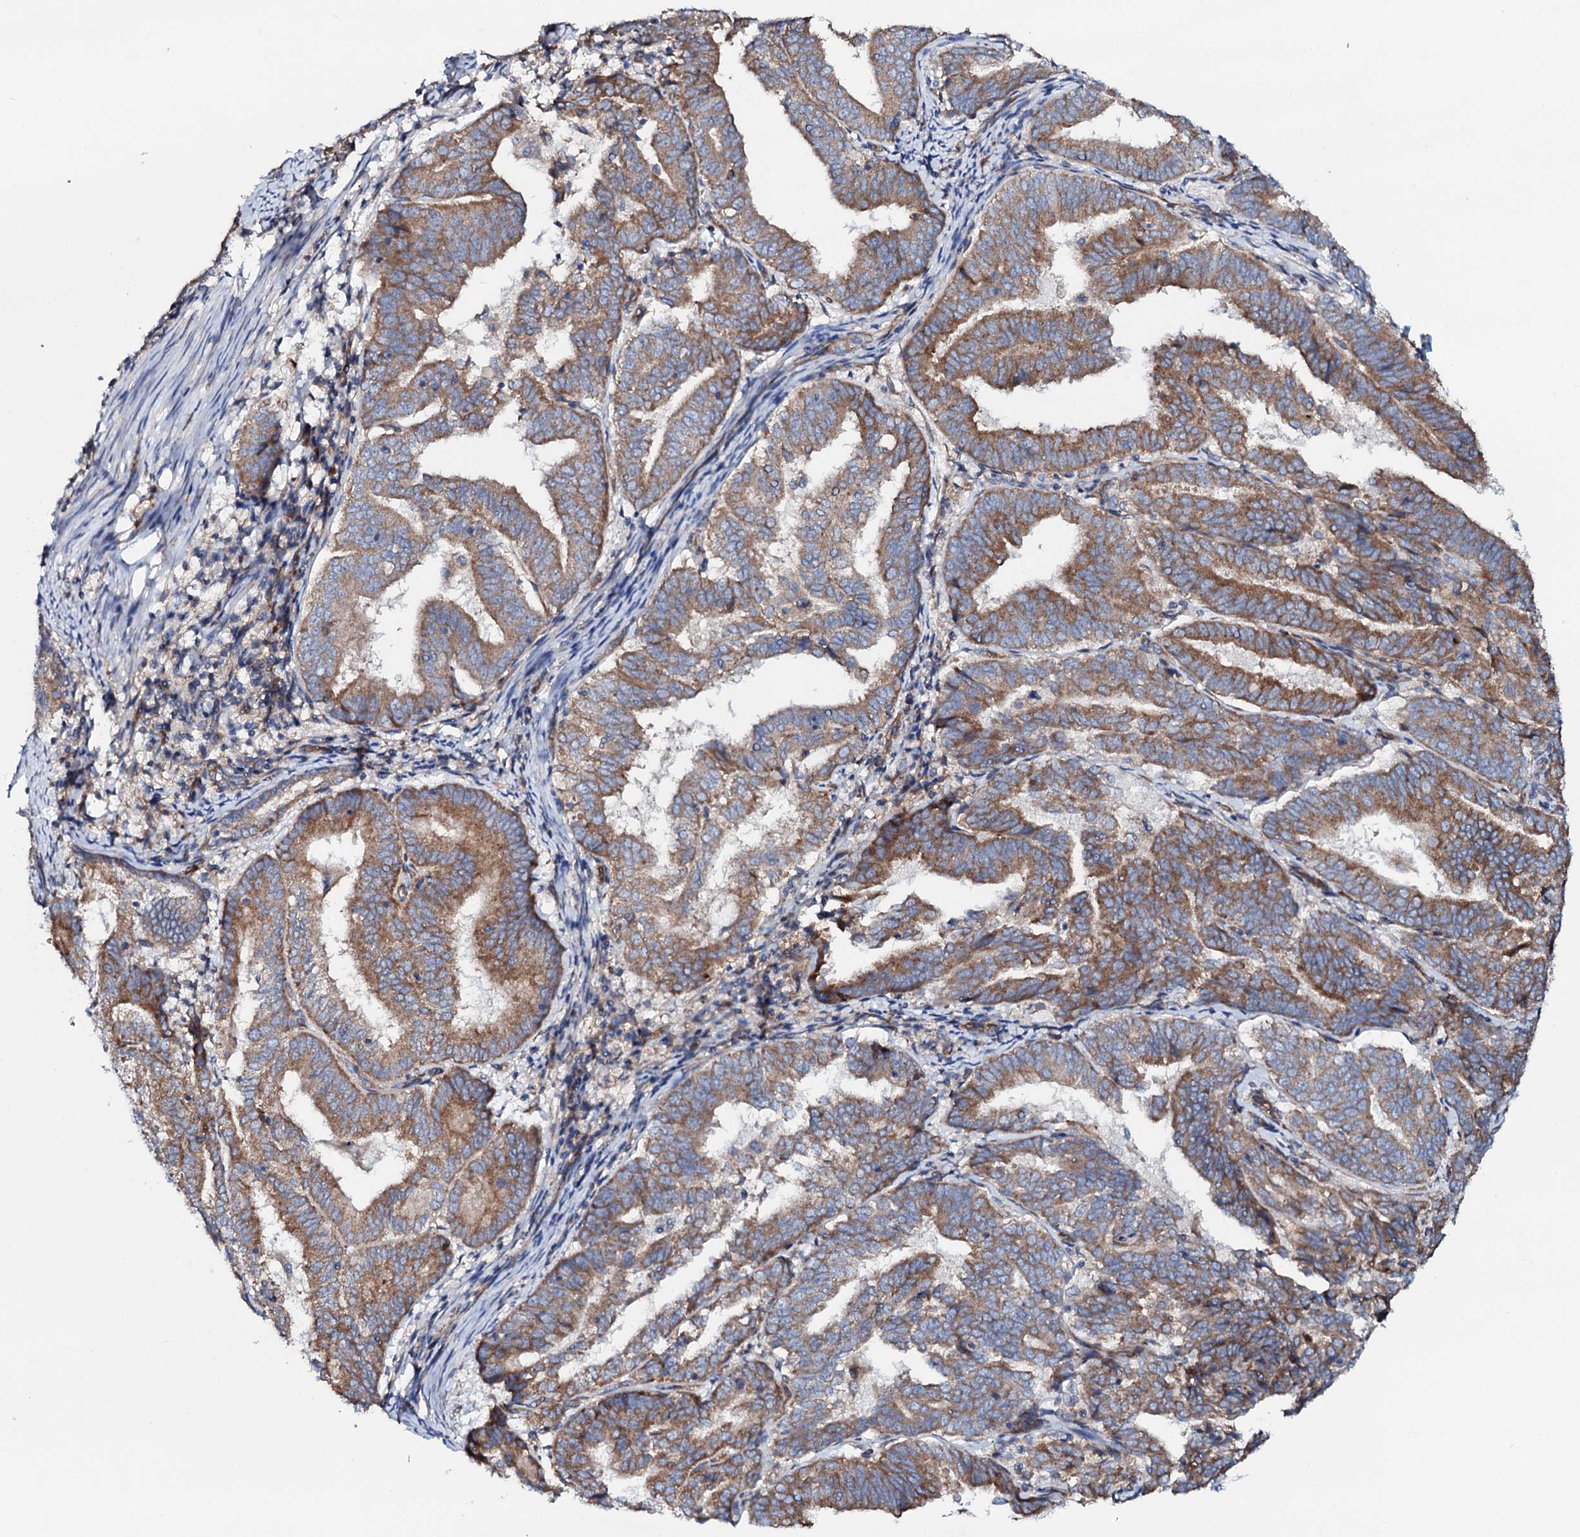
{"staining": {"intensity": "moderate", "quantity": ">75%", "location": "cytoplasmic/membranous"}, "tissue": "endometrial cancer", "cell_type": "Tumor cells", "image_type": "cancer", "snomed": [{"axis": "morphology", "description": "Adenocarcinoma, NOS"}, {"axis": "topography", "description": "Endometrium"}], "caption": "Tumor cells demonstrate medium levels of moderate cytoplasmic/membranous staining in approximately >75% of cells in human endometrial adenocarcinoma.", "gene": "STARD13", "patient": {"sex": "female", "age": 80}}